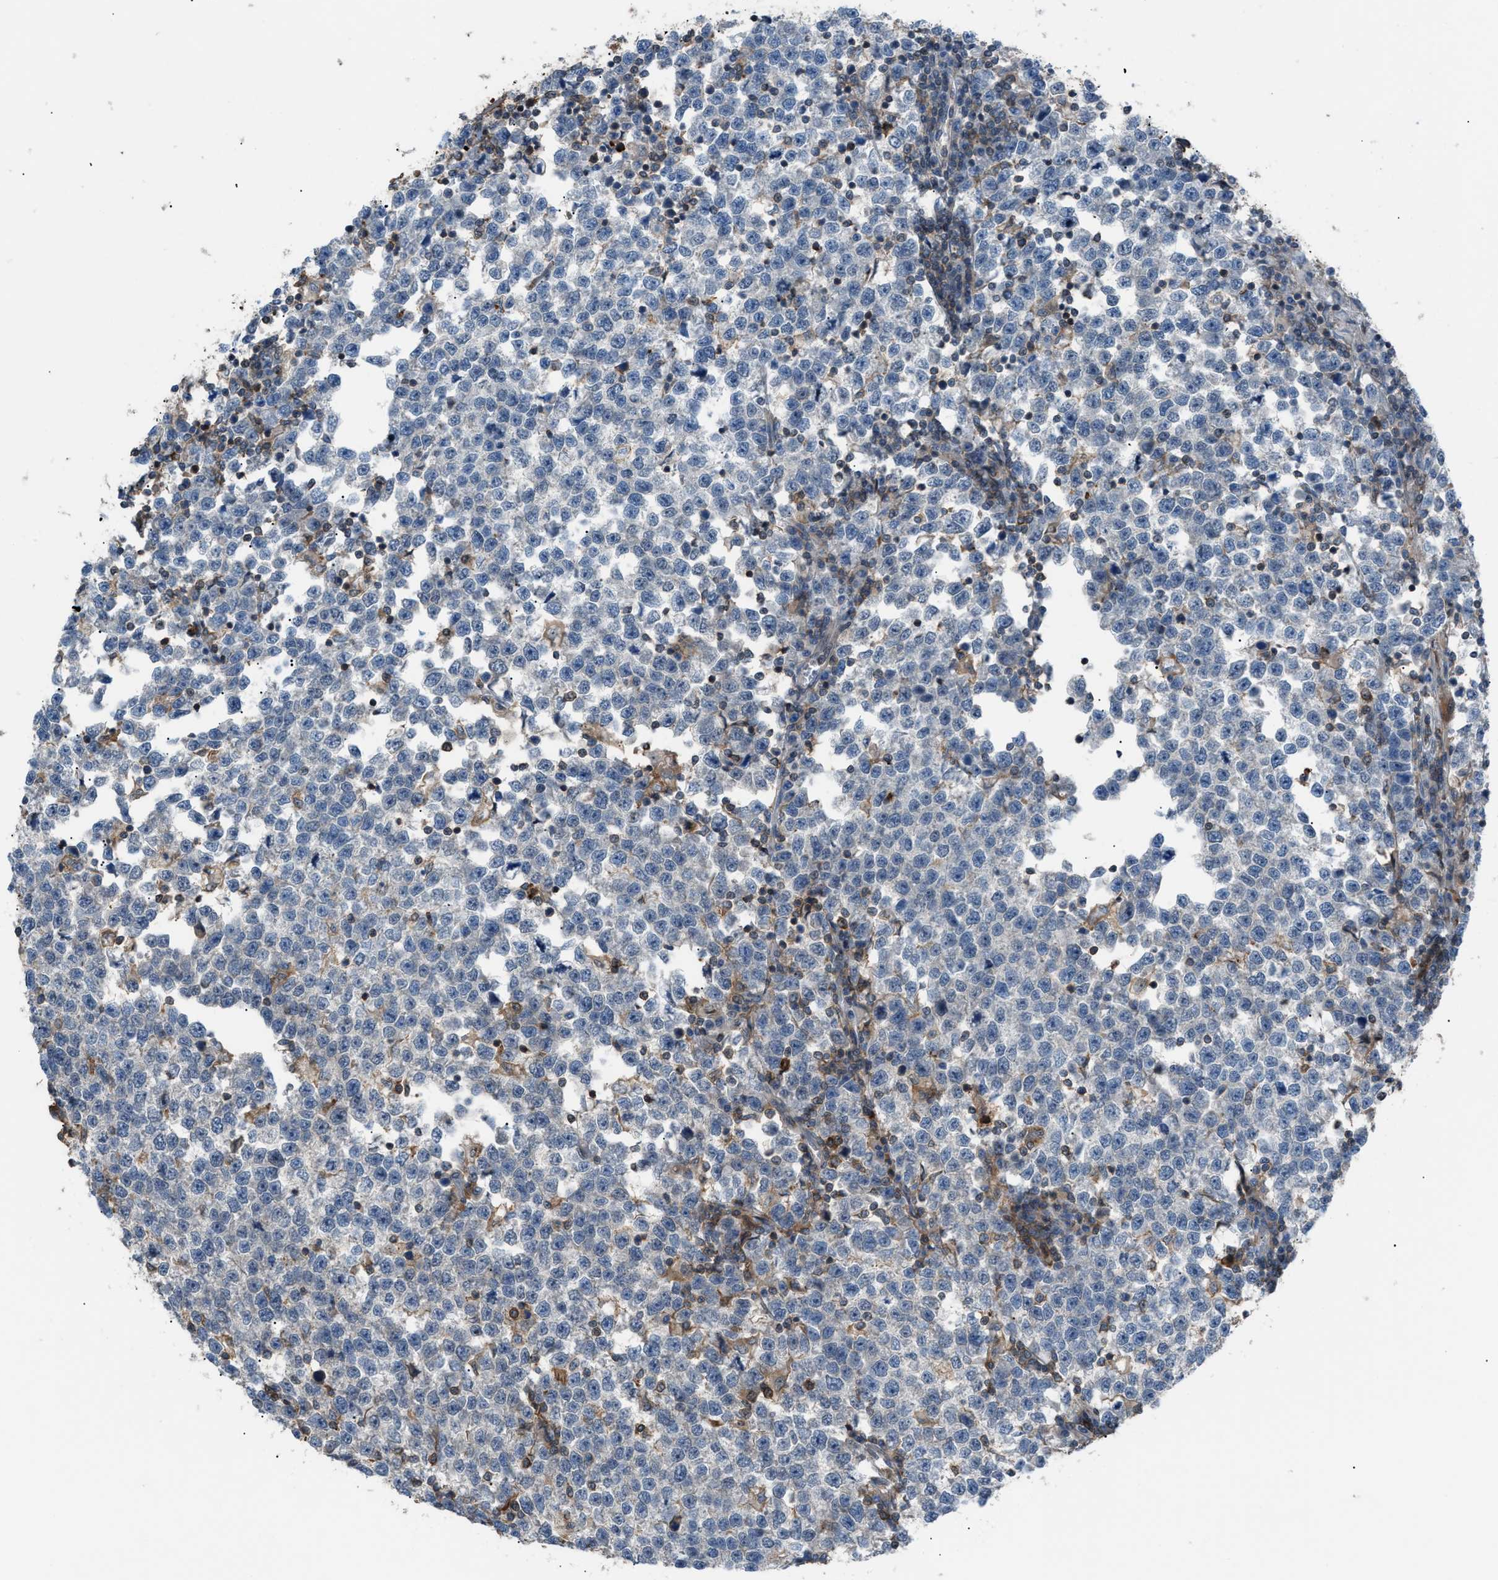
{"staining": {"intensity": "negative", "quantity": "none", "location": "none"}, "tissue": "testis cancer", "cell_type": "Tumor cells", "image_type": "cancer", "snomed": [{"axis": "morphology", "description": "Normal tissue, NOS"}, {"axis": "morphology", "description": "Seminoma, NOS"}, {"axis": "topography", "description": "Testis"}], "caption": "The photomicrograph demonstrates no staining of tumor cells in testis cancer. Nuclei are stained in blue.", "gene": "DYRK1A", "patient": {"sex": "male", "age": 43}}